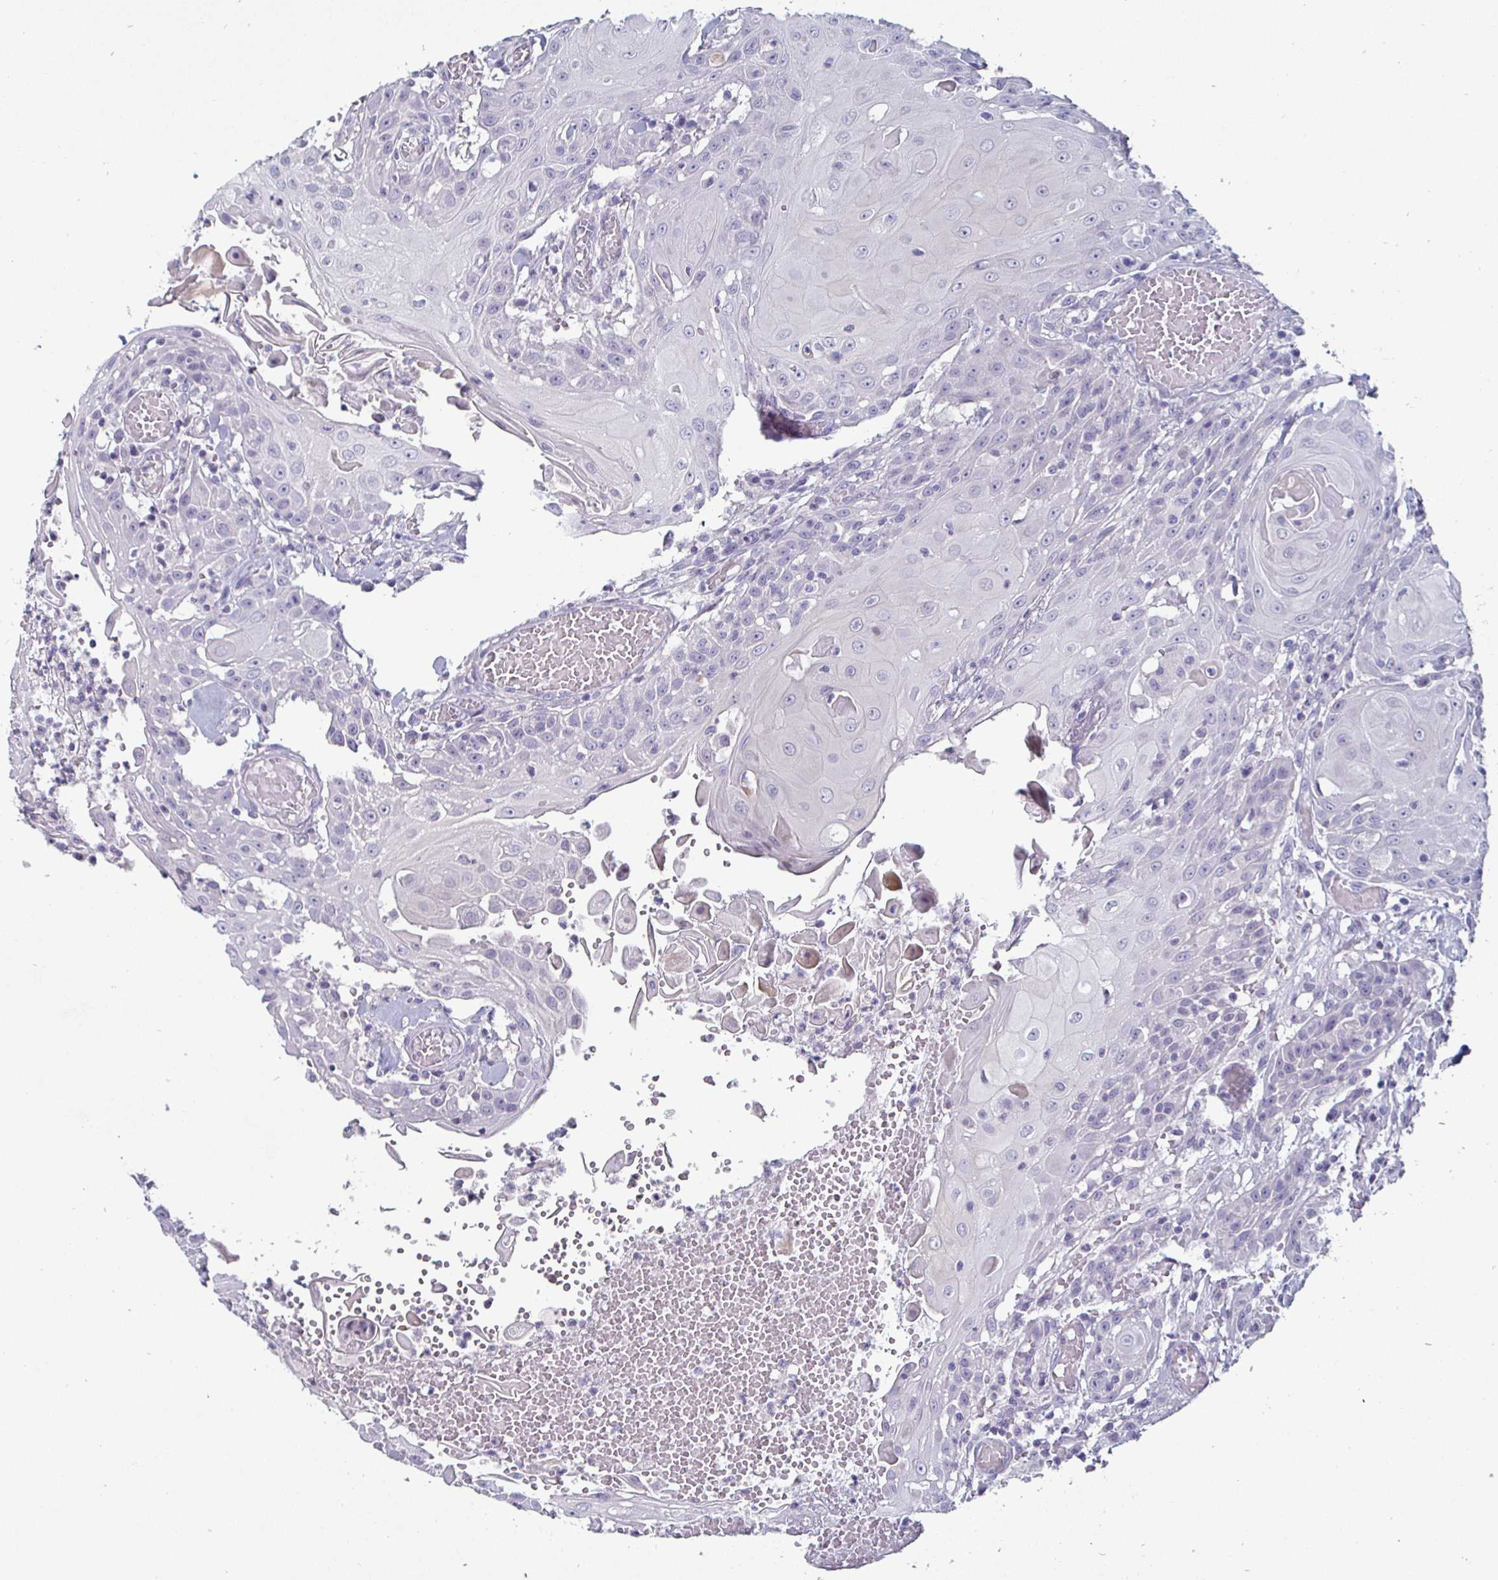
{"staining": {"intensity": "negative", "quantity": "none", "location": "none"}, "tissue": "head and neck cancer", "cell_type": "Tumor cells", "image_type": "cancer", "snomed": [{"axis": "morphology", "description": "Normal tissue, NOS"}, {"axis": "morphology", "description": "Squamous cell carcinoma, NOS"}, {"axis": "topography", "description": "Oral tissue"}, {"axis": "topography", "description": "Head-Neck"}], "caption": "Immunohistochemistry (IHC) of head and neck squamous cell carcinoma shows no expression in tumor cells.", "gene": "ENPP1", "patient": {"sex": "female", "age": 55}}